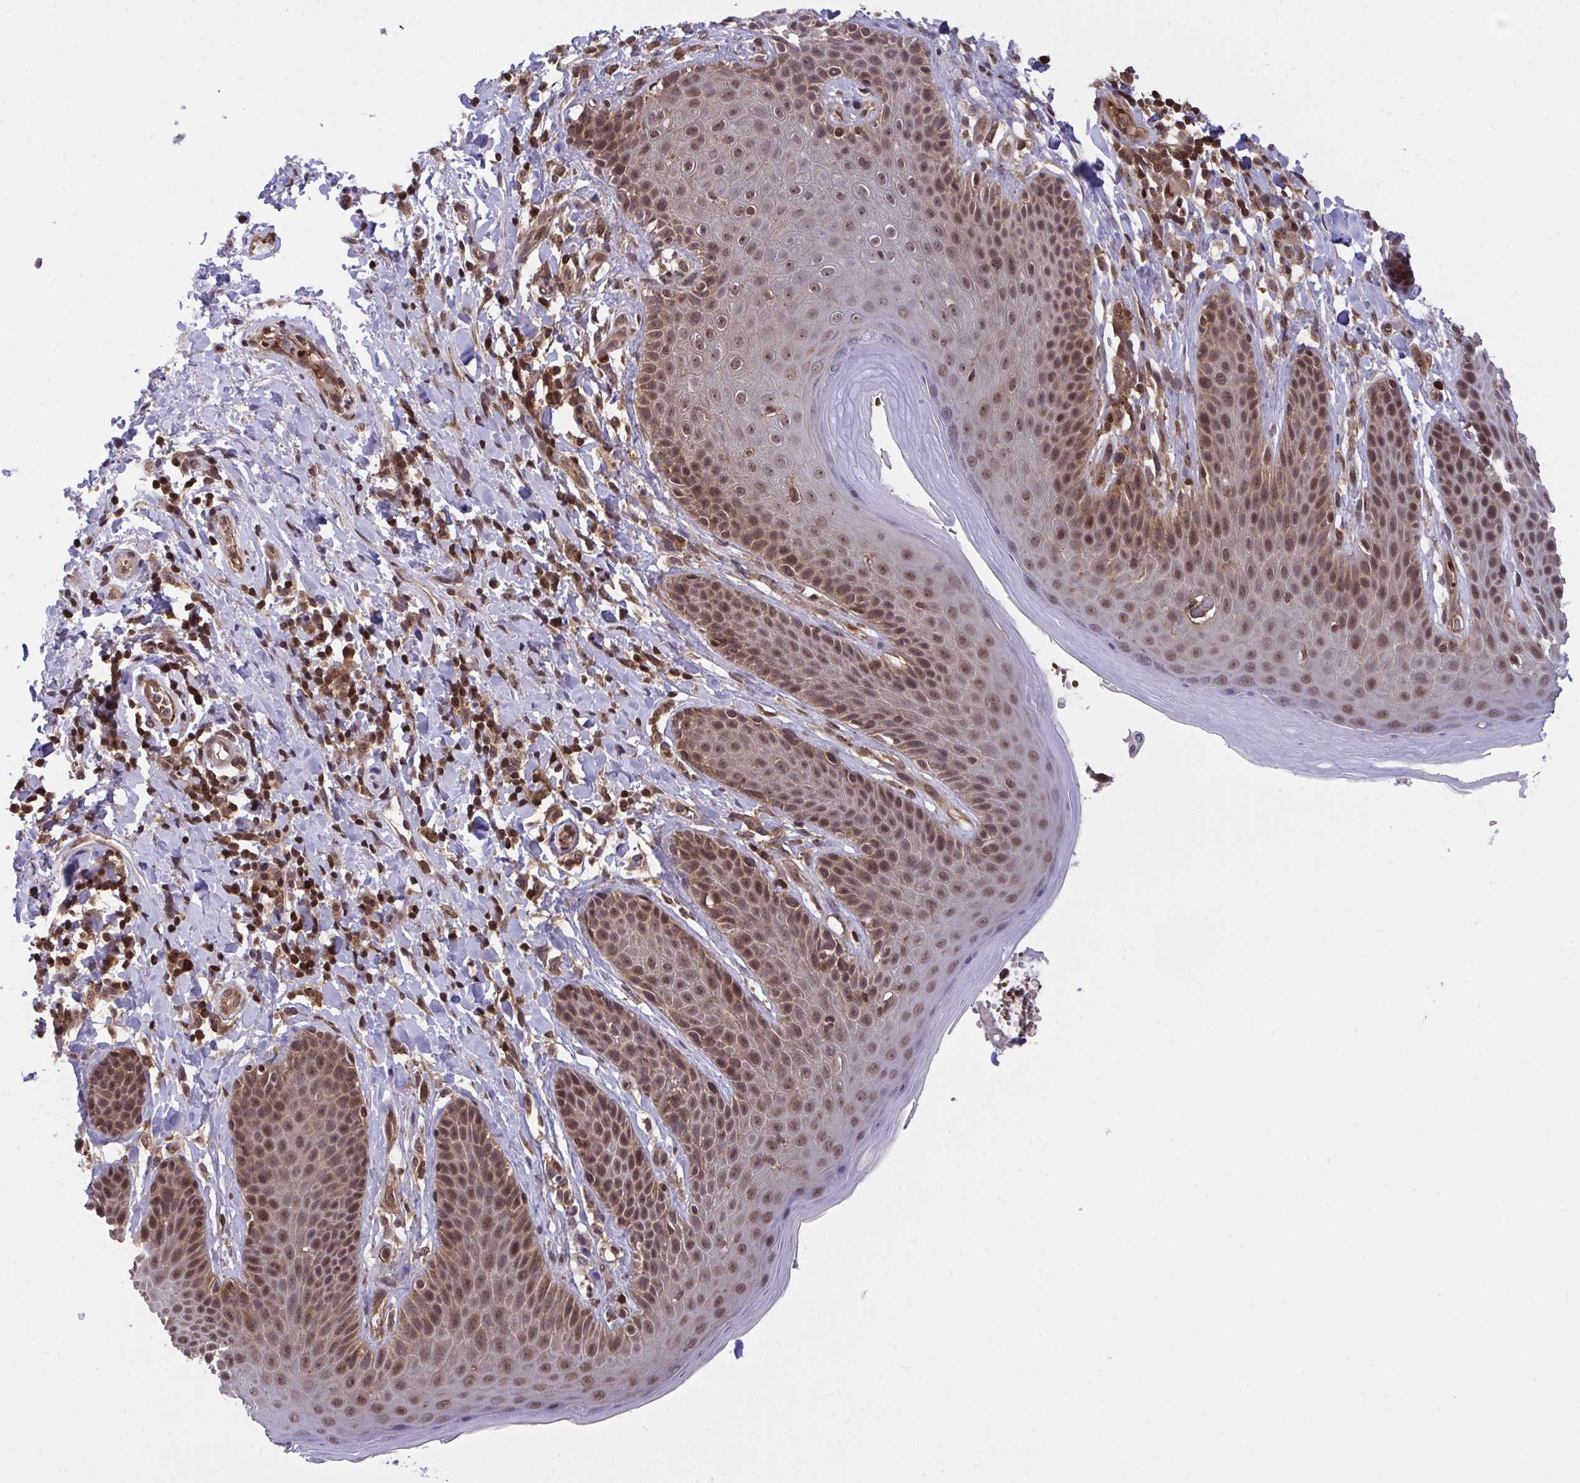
{"staining": {"intensity": "moderate", "quantity": ">75%", "location": "nuclear"}, "tissue": "skin", "cell_type": "Epidermal cells", "image_type": "normal", "snomed": [{"axis": "morphology", "description": "Normal tissue, NOS"}, {"axis": "topography", "description": "Anal"}, {"axis": "topography", "description": "Peripheral nerve tissue"}], "caption": "Protein staining of unremarkable skin demonstrates moderate nuclear positivity in about >75% of epidermal cells. (DAB (3,3'-diaminobenzidine) IHC, brown staining for protein, blue staining for nuclei).", "gene": "PPP1CA", "patient": {"sex": "male", "age": 51}}